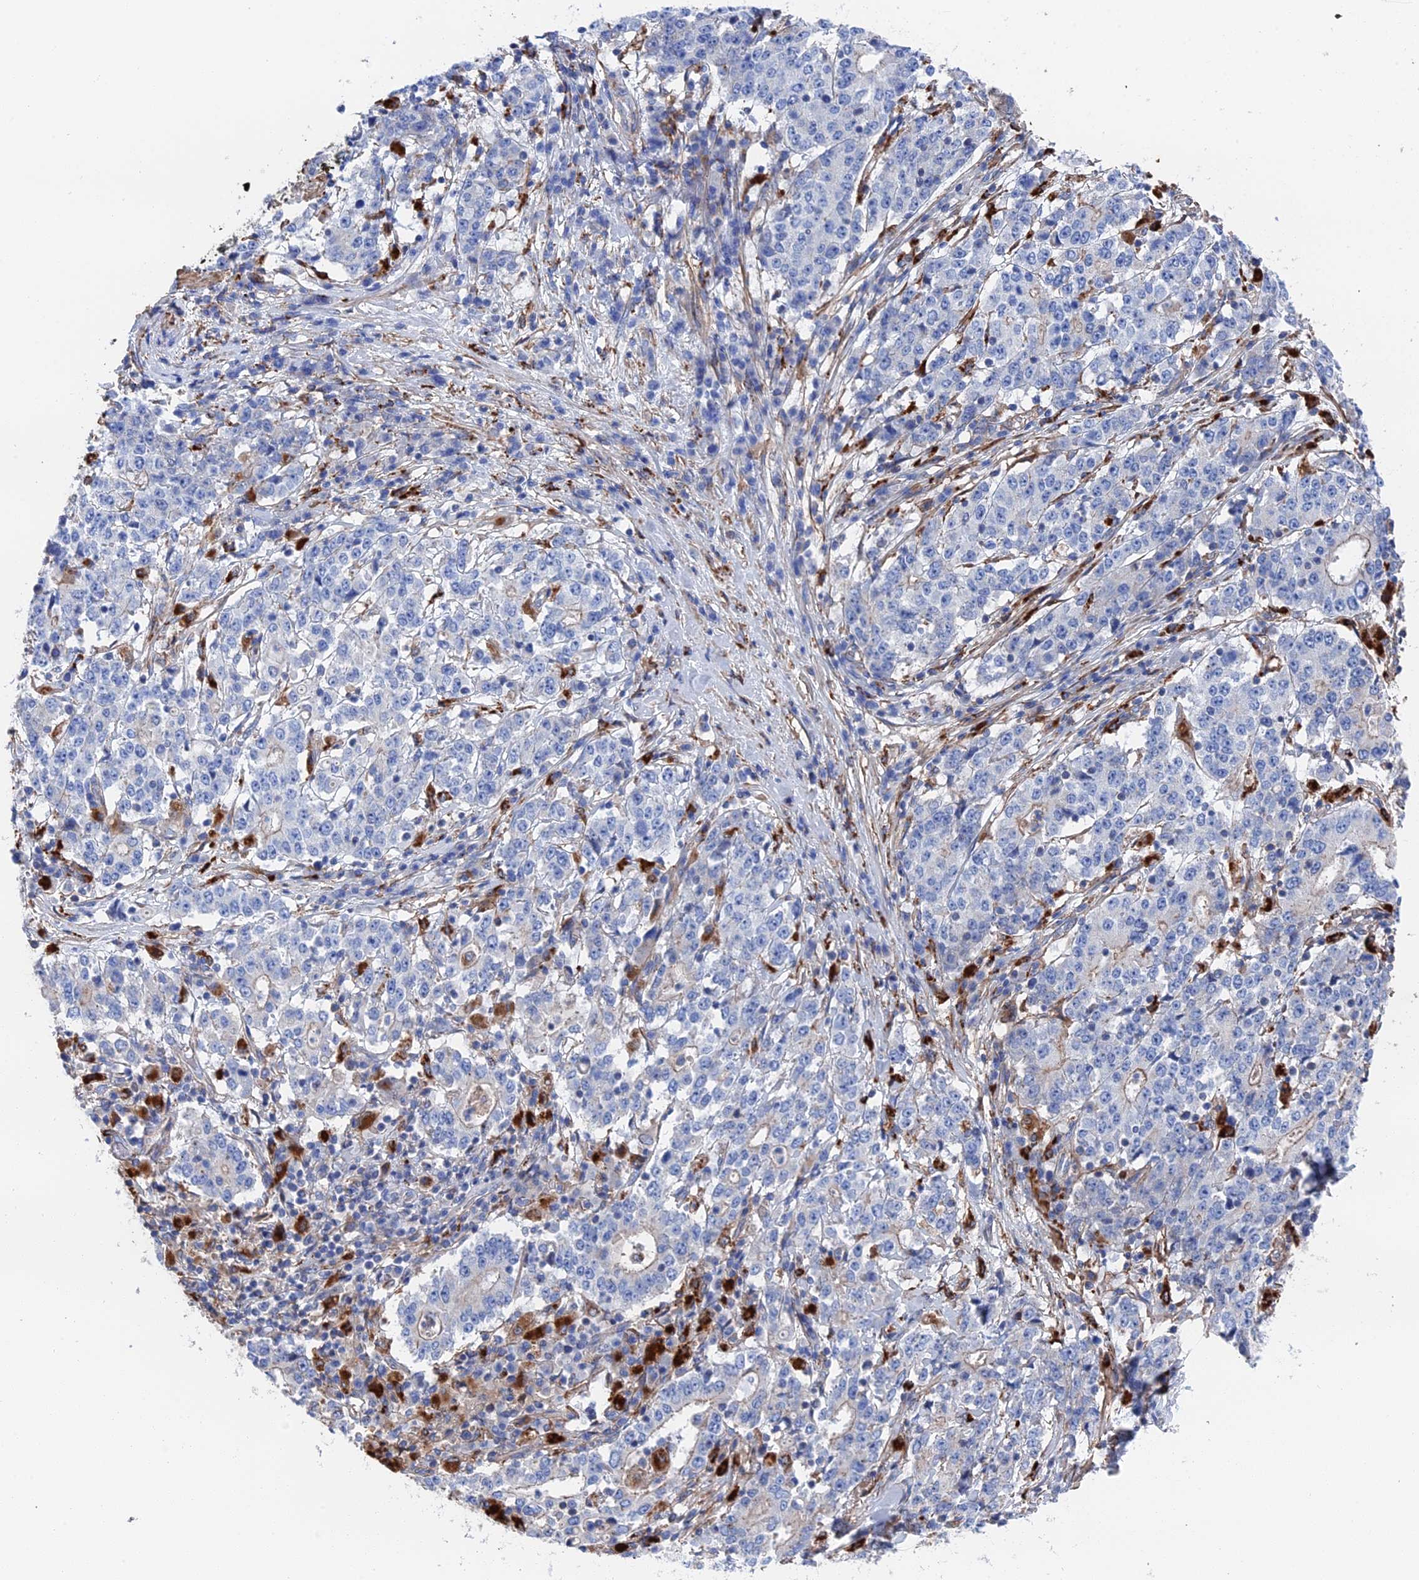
{"staining": {"intensity": "negative", "quantity": "none", "location": "none"}, "tissue": "stomach cancer", "cell_type": "Tumor cells", "image_type": "cancer", "snomed": [{"axis": "morphology", "description": "Adenocarcinoma, NOS"}, {"axis": "topography", "description": "Stomach"}], "caption": "Immunohistochemistry image of stomach adenocarcinoma stained for a protein (brown), which reveals no expression in tumor cells. (Immunohistochemistry (ihc), brightfield microscopy, high magnification).", "gene": "STRA6", "patient": {"sex": "male", "age": 59}}